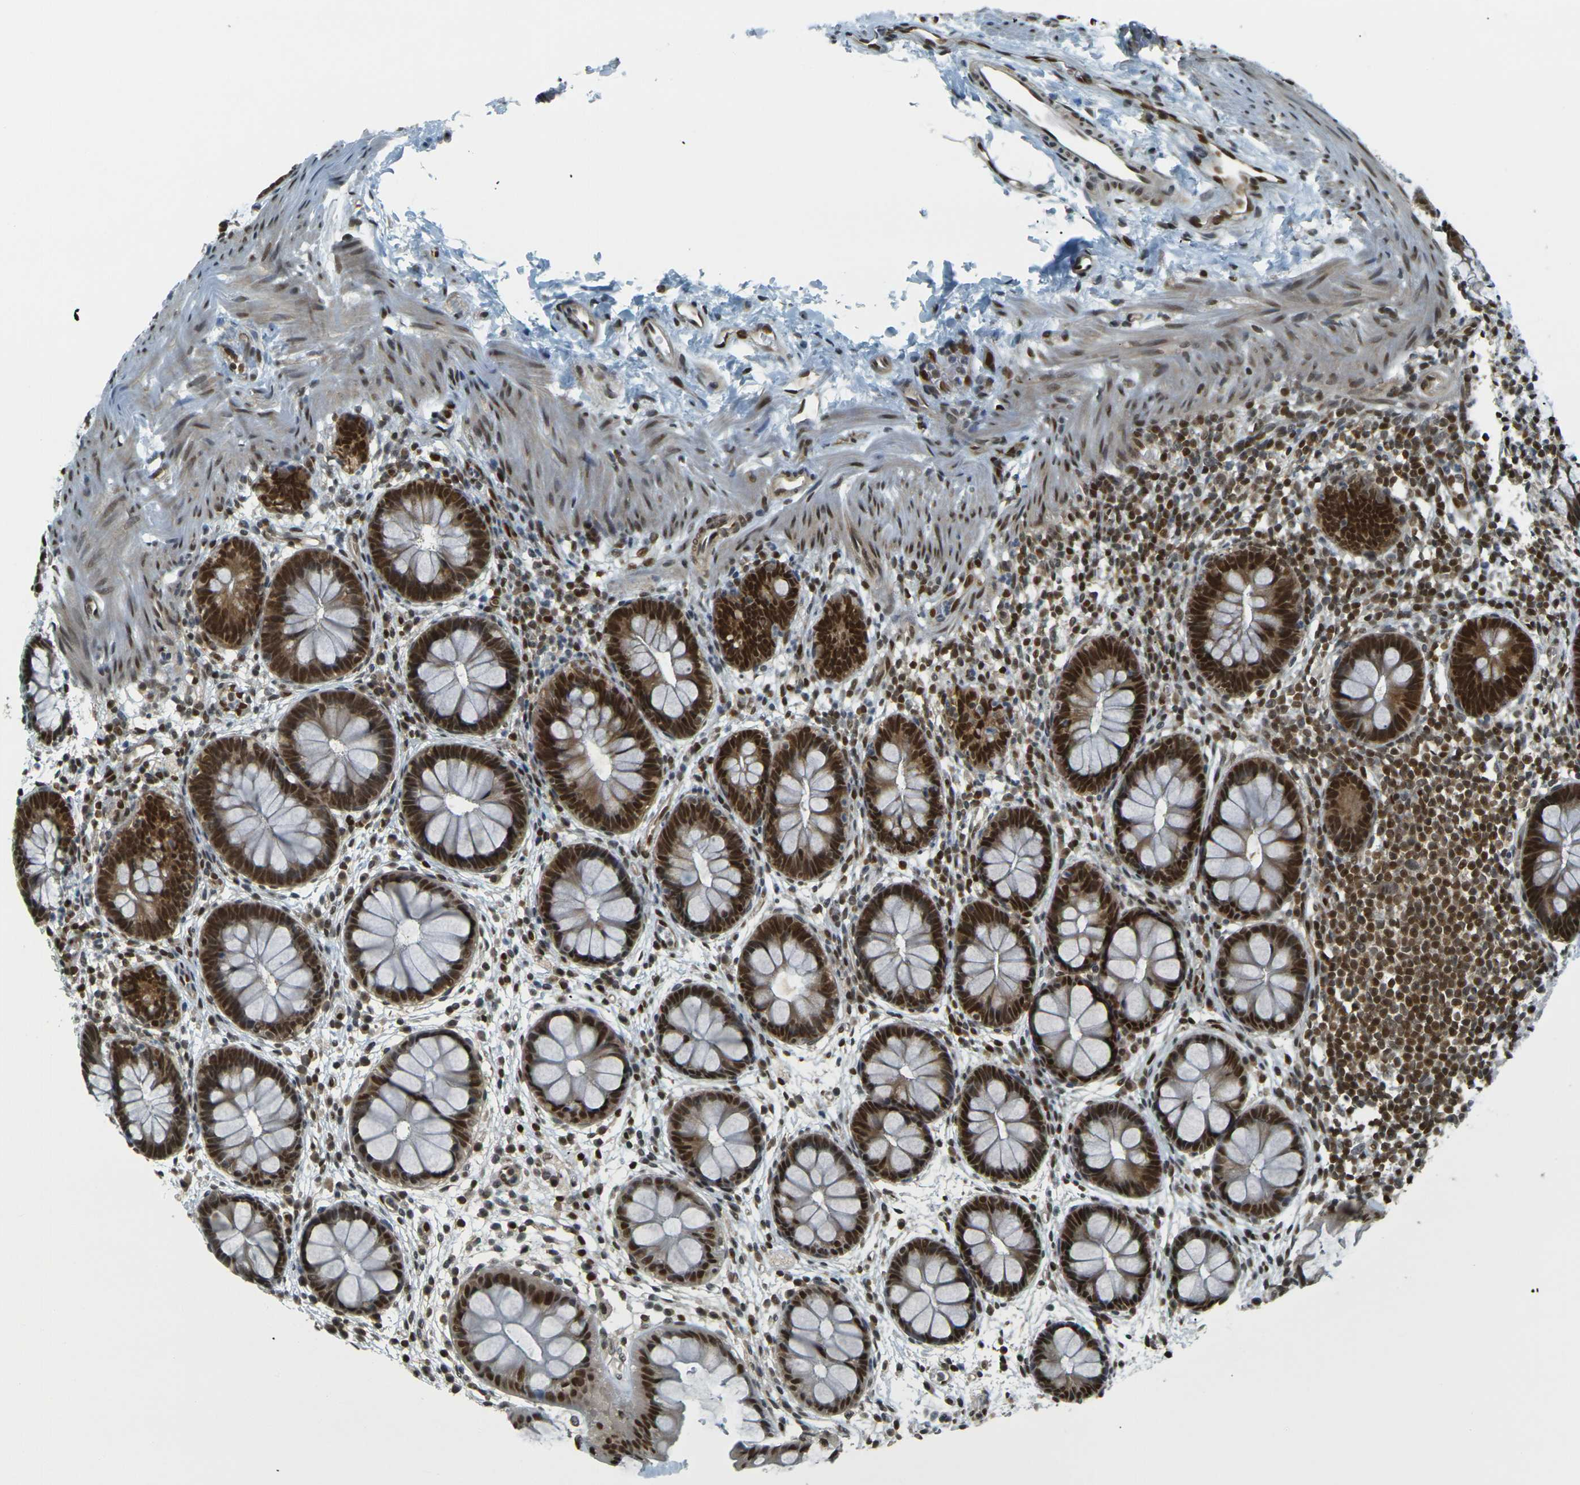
{"staining": {"intensity": "strong", "quantity": ">75%", "location": "cytoplasmic/membranous,nuclear"}, "tissue": "rectum", "cell_type": "Glandular cells", "image_type": "normal", "snomed": [{"axis": "morphology", "description": "Normal tissue, NOS"}, {"axis": "topography", "description": "Rectum"}], "caption": "The photomicrograph exhibits immunohistochemical staining of benign rectum. There is strong cytoplasmic/membranous,nuclear staining is seen in approximately >75% of glandular cells.", "gene": "NHEJ1", "patient": {"sex": "female", "age": 24}}